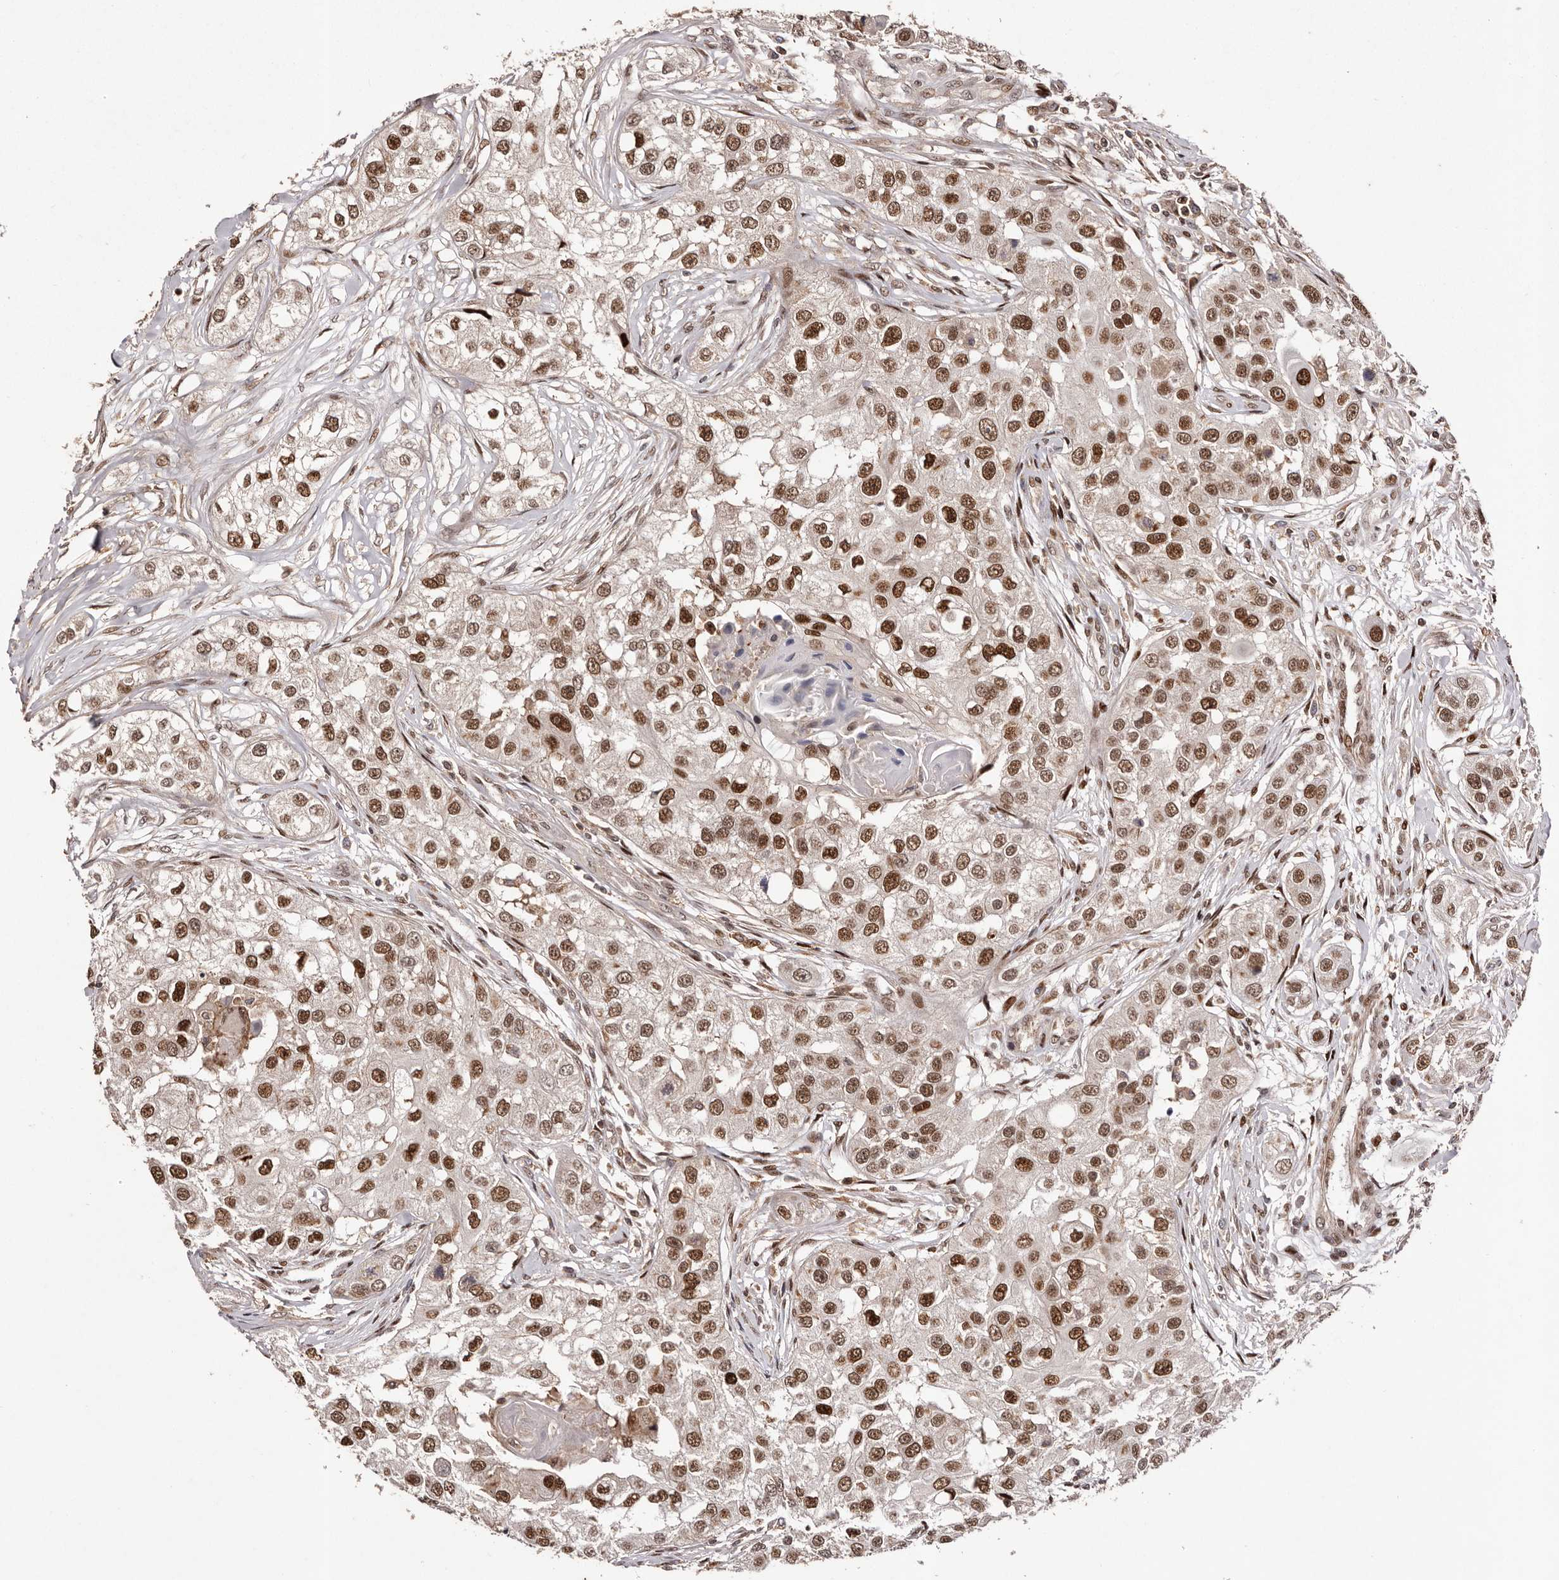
{"staining": {"intensity": "strong", "quantity": ">75%", "location": "nuclear"}, "tissue": "head and neck cancer", "cell_type": "Tumor cells", "image_type": "cancer", "snomed": [{"axis": "morphology", "description": "Normal tissue, NOS"}, {"axis": "morphology", "description": "Squamous cell carcinoma, NOS"}, {"axis": "topography", "description": "Skeletal muscle"}, {"axis": "topography", "description": "Head-Neck"}], "caption": "About >75% of tumor cells in human head and neck cancer reveal strong nuclear protein expression as visualized by brown immunohistochemical staining.", "gene": "FBXO5", "patient": {"sex": "male", "age": 51}}